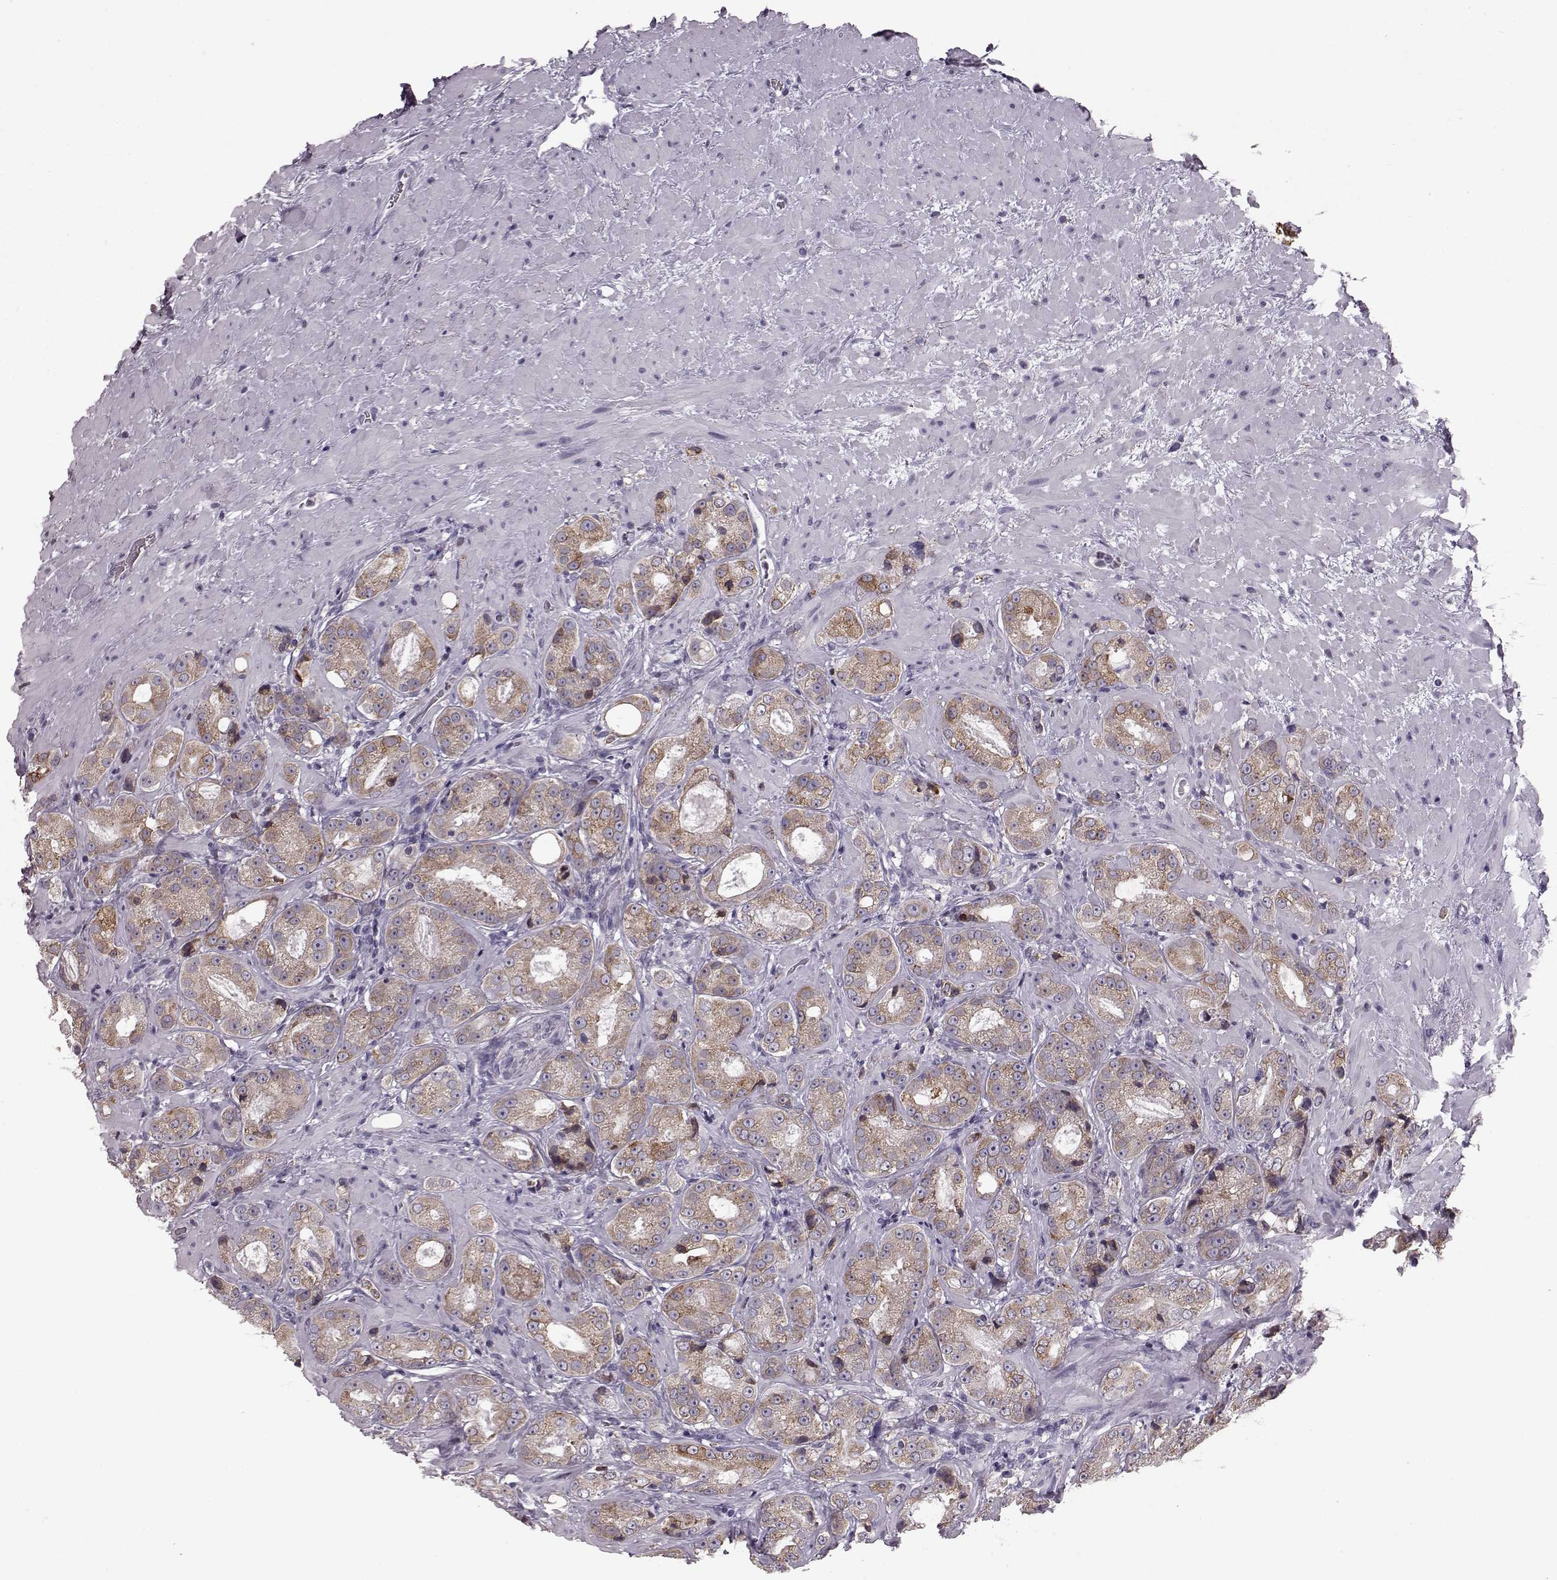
{"staining": {"intensity": "weak", "quantity": ">75%", "location": "cytoplasmic/membranous"}, "tissue": "prostate cancer", "cell_type": "Tumor cells", "image_type": "cancer", "snomed": [{"axis": "morphology", "description": "Normal tissue, NOS"}, {"axis": "morphology", "description": "Adenocarcinoma, High grade"}, {"axis": "topography", "description": "Prostate"}], "caption": "The photomicrograph exhibits a brown stain indicating the presence of a protein in the cytoplasmic/membranous of tumor cells in prostate cancer (high-grade adenocarcinoma). The protein is shown in brown color, while the nuclei are stained blue.", "gene": "ELOVL5", "patient": {"sex": "male", "age": 83}}